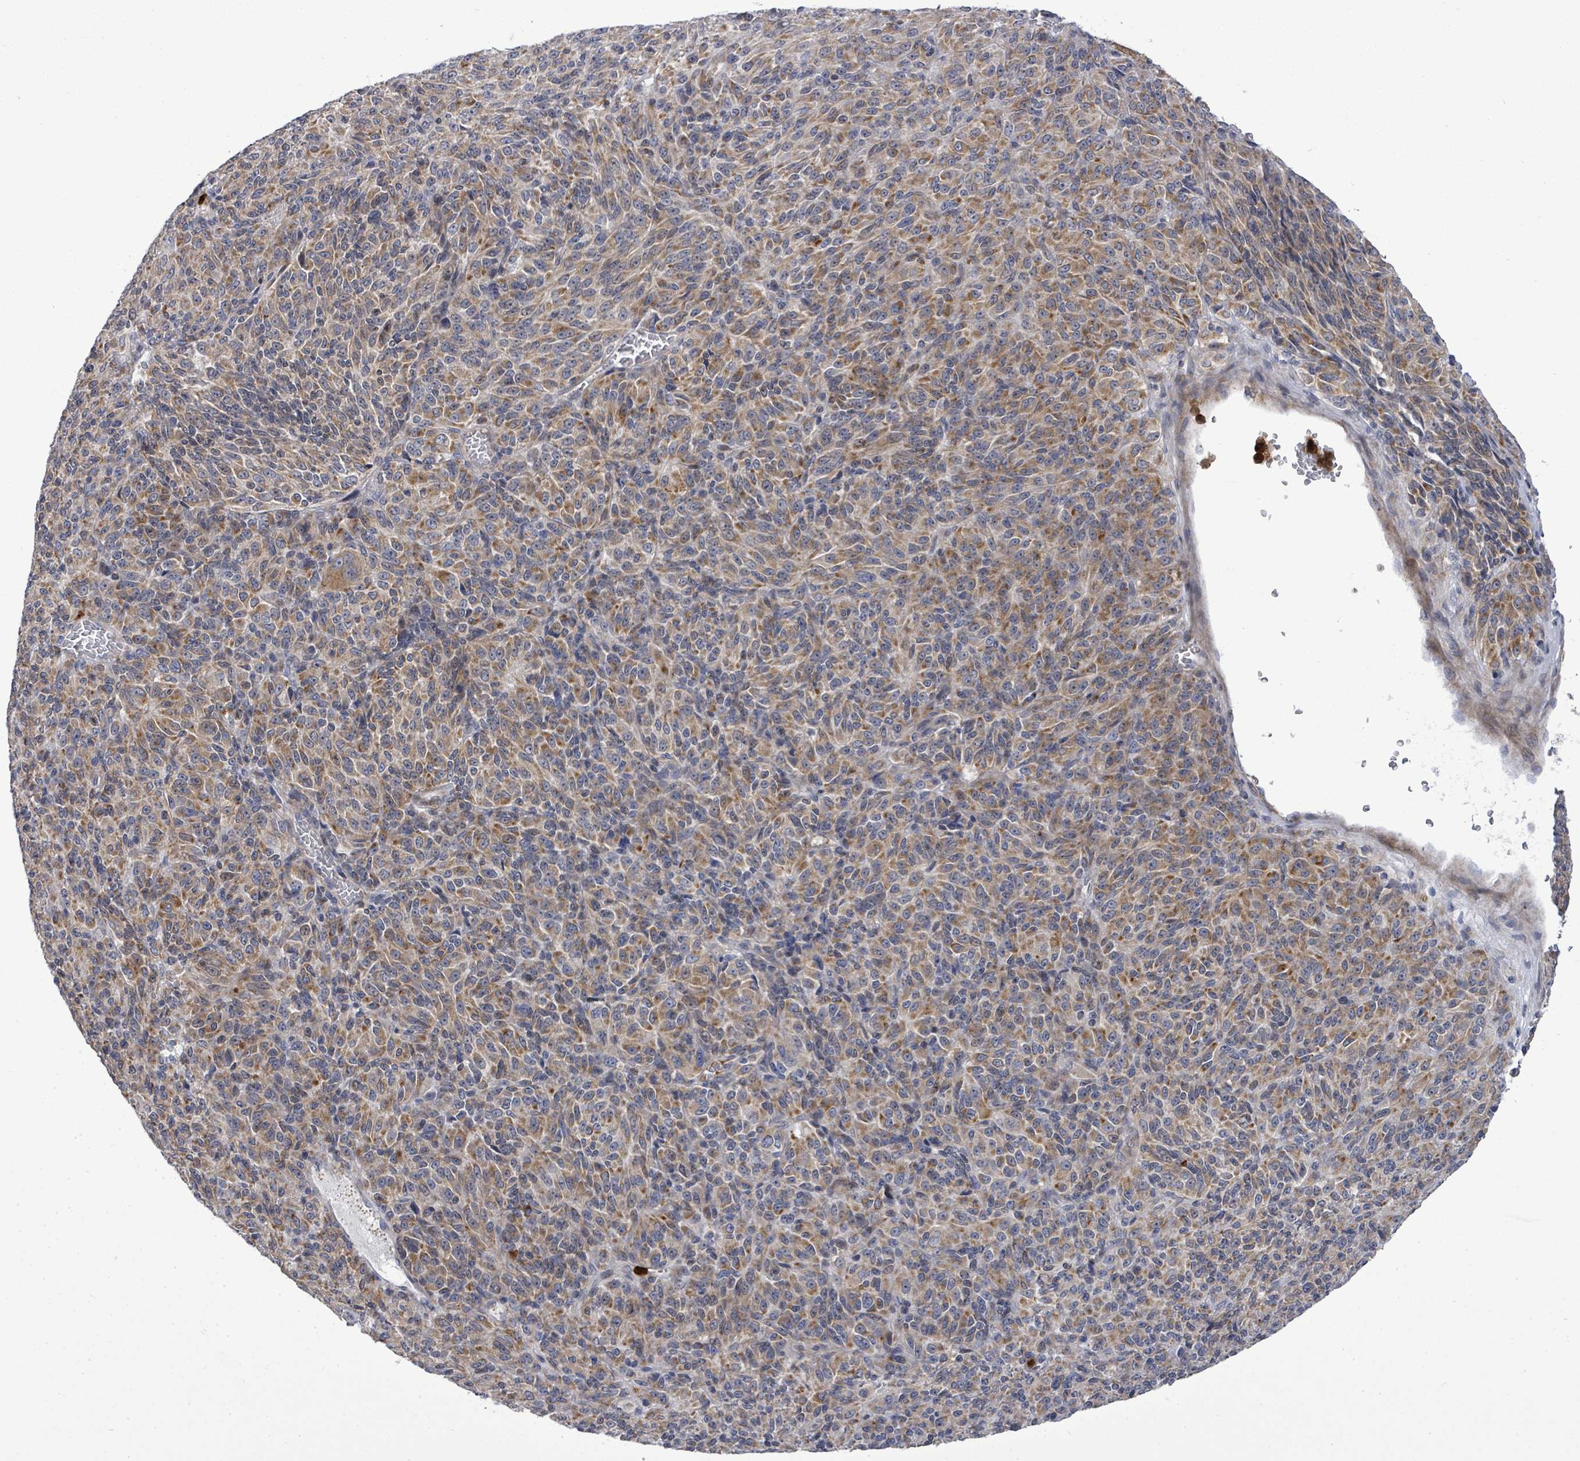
{"staining": {"intensity": "moderate", "quantity": ">75%", "location": "cytoplasmic/membranous"}, "tissue": "melanoma", "cell_type": "Tumor cells", "image_type": "cancer", "snomed": [{"axis": "morphology", "description": "Malignant melanoma, Metastatic site"}, {"axis": "topography", "description": "Brain"}], "caption": "Immunohistochemical staining of melanoma reveals medium levels of moderate cytoplasmic/membranous protein expression in about >75% of tumor cells. The staining is performed using DAB brown chromogen to label protein expression. The nuclei are counter-stained blue using hematoxylin.", "gene": "SAR1A", "patient": {"sex": "female", "age": 56}}